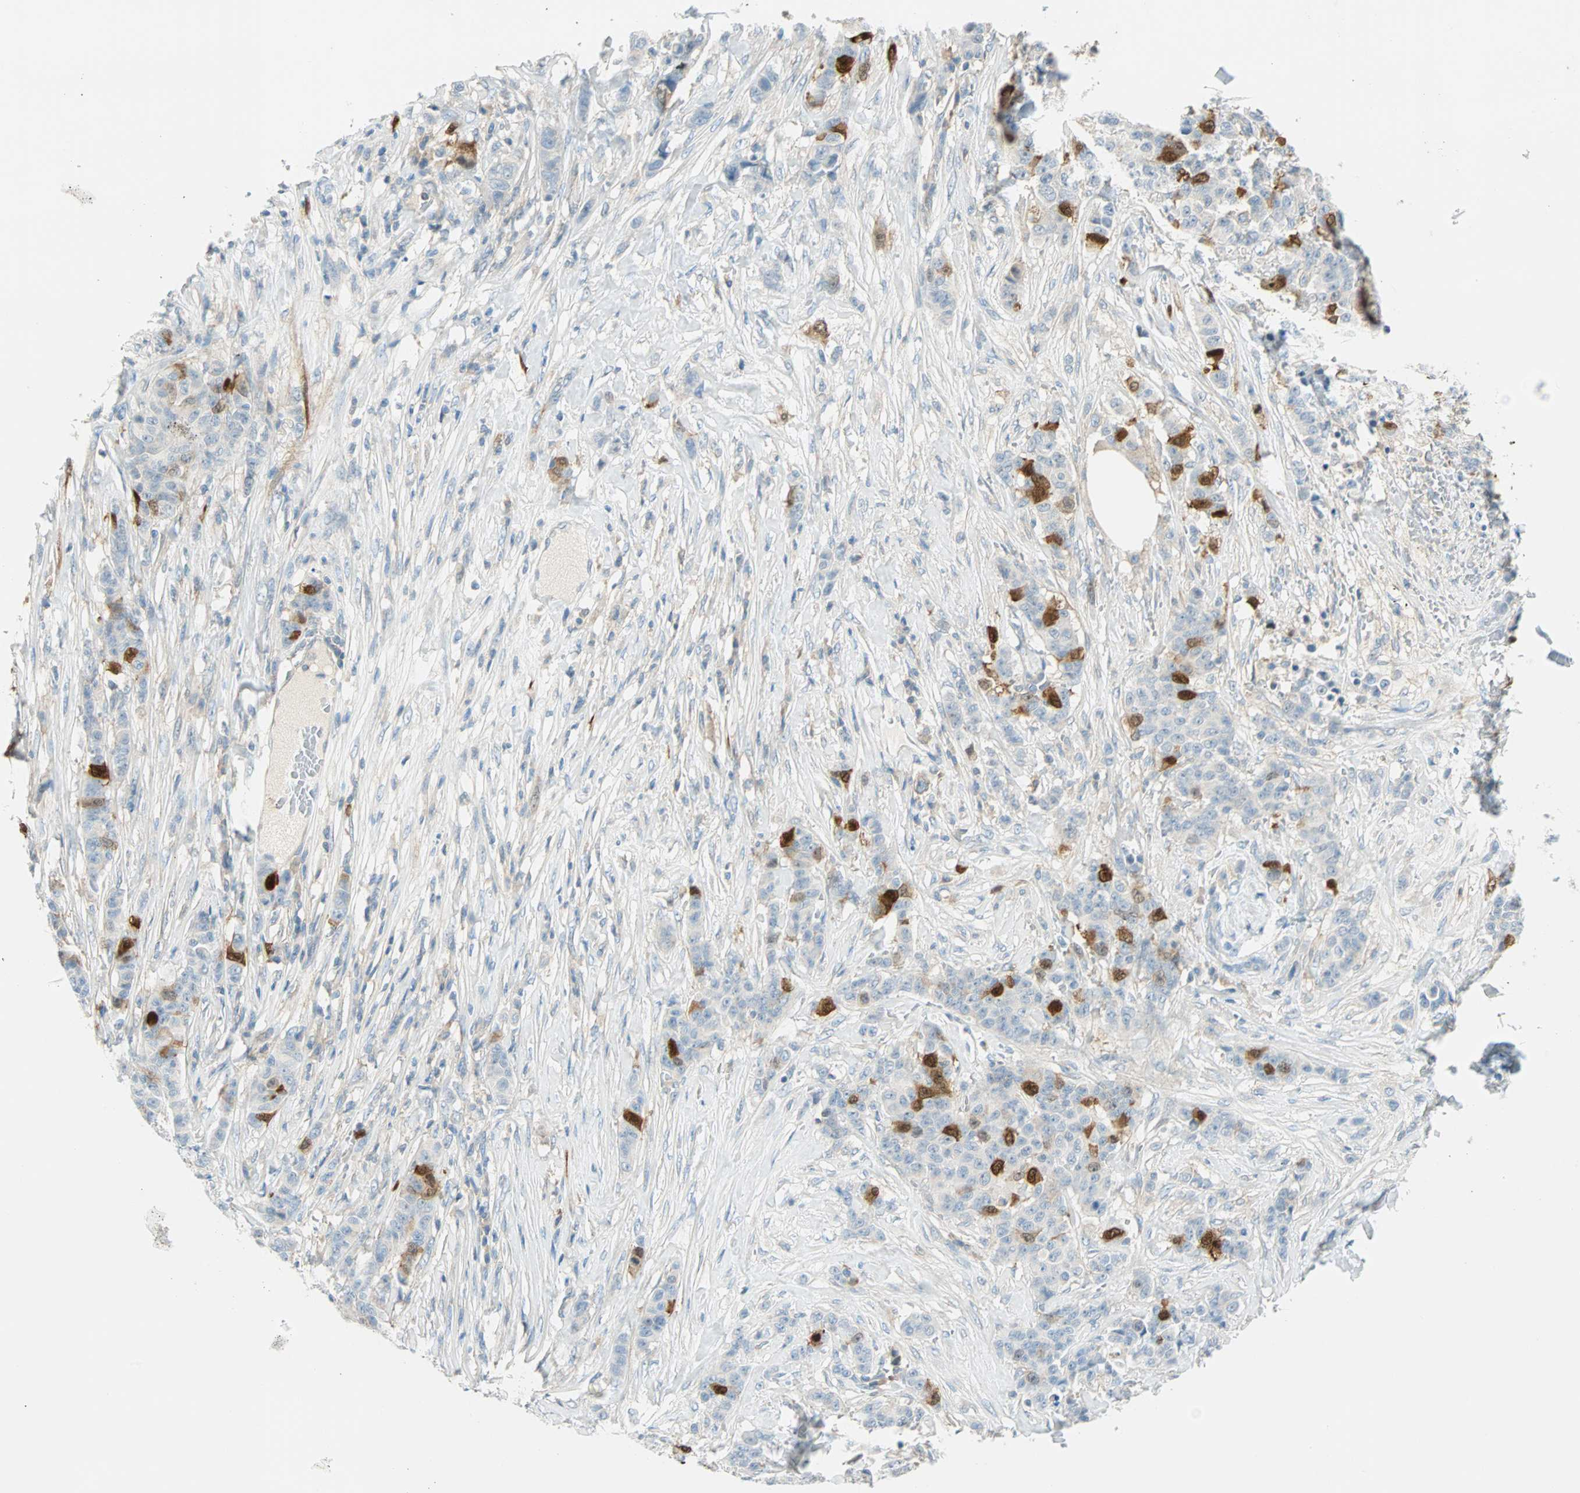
{"staining": {"intensity": "strong", "quantity": "<25%", "location": "cytoplasmic/membranous,nuclear"}, "tissue": "breast cancer", "cell_type": "Tumor cells", "image_type": "cancer", "snomed": [{"axis": "morphology", "description": "Duct carcinoma"}, {"axis": "topography", "description": "Breast"}], "caption": "An IHC micrograph of tumor tissue is shown. Protein staining in brown highlights strong cytoplasmic/membranous and nuclear positivity in breast intraductal carcinoma within tumor cells.", "gene": "PTTG1", "patient": {"sex": "female", "age": 40}}